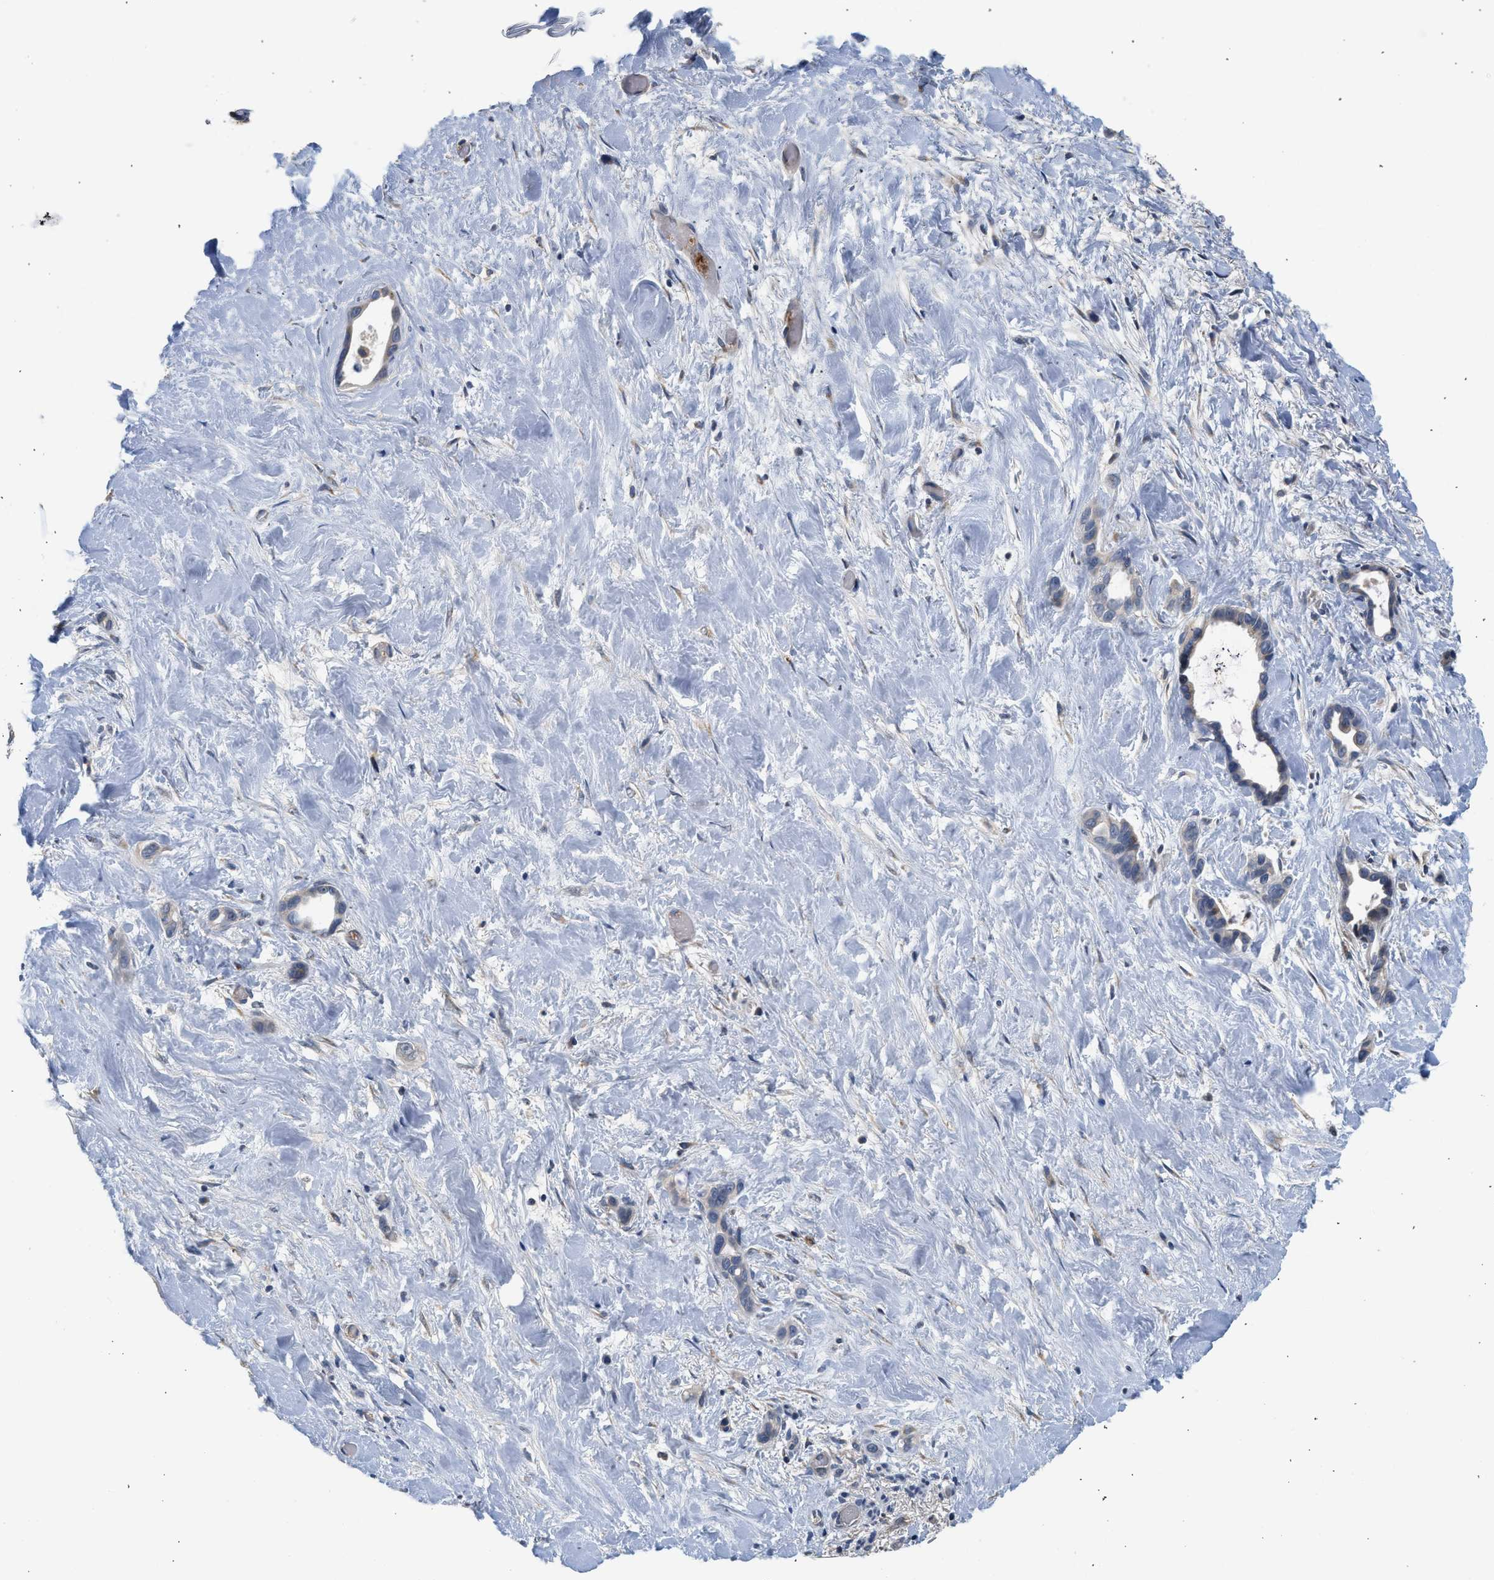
{"staining": {"intensity": "weak", "quantity": ">75%", "location": "cytoplasmic/membranous"}, "tissue": "liver cancer", "cell_type": "Tumor cells", "image_type": "cancer", "snomed": [{"axis": "morphology", "description": "Cholangiocarcinoma"}, {"axis": "topography", "description": "Liver"}], "caption": "Immunohistochemistry (IHC) (DAB (3,3'-diaminobenzidine)) staining of liver cancer exhibits weak cytoplasmic/membranous protein positivity in about >75% of tumor cells. (Brightfield microscopy of DAB IHC at high magnification).", "gene": "PIM1", "patient": {"sex": "female", "age": 65}}